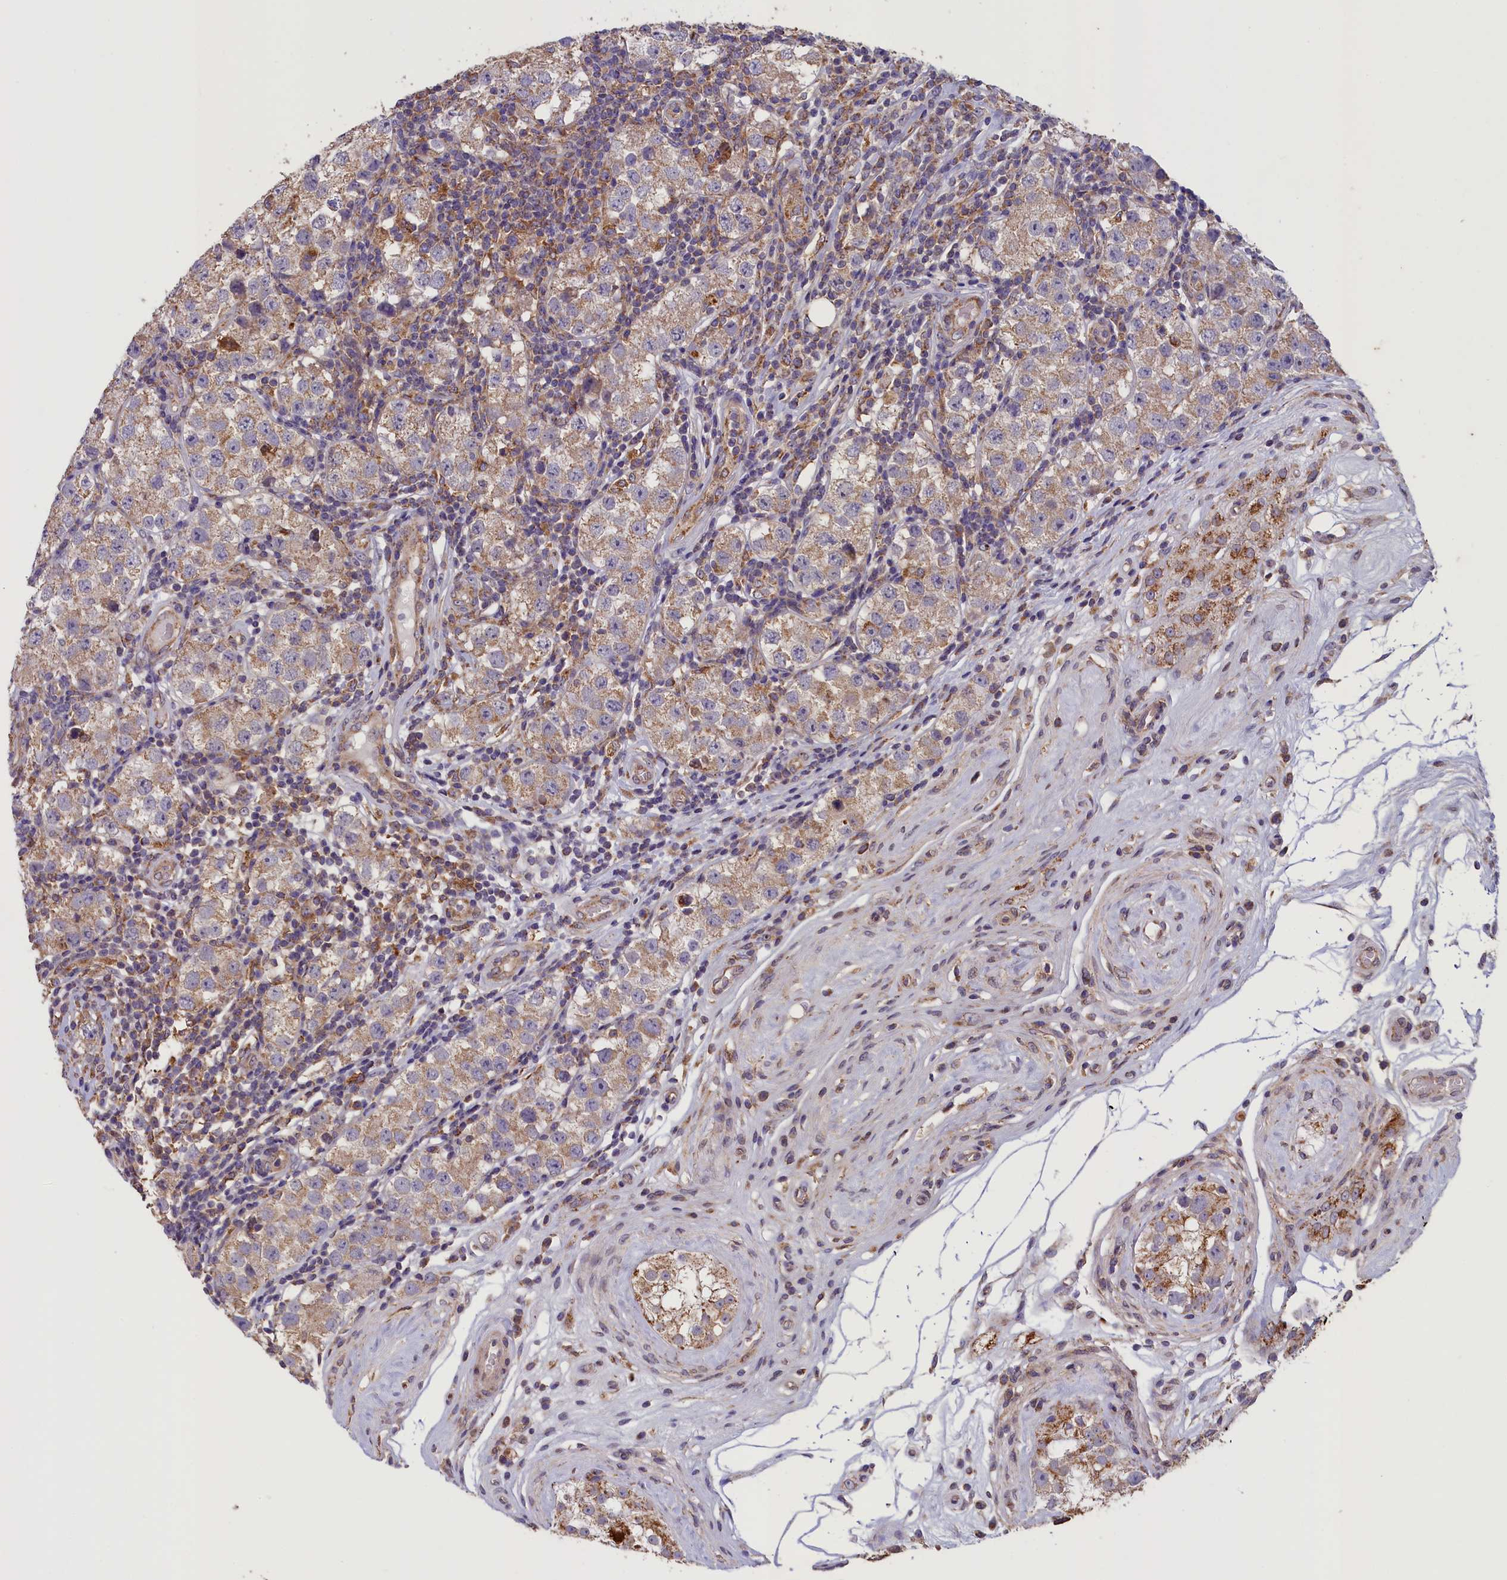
{"staining": {"intensity": "weak", "quantity": ">75%", "location": "cytoplasmic/membranous"}, "tissue": "testis cancer", "cell_type": "Tumor cells", "image_type": "cancer", "snomed": [{"axis": "morphology", "description": "Seminoma, NOS"}, {"axis": "topography", "description": "Testis"}], "caption": "Tumor cells display weak cytoplasmic/membranous staining in approximately >75% of cells in testis cancer (seminoma).", "gene": "ACAD8", "patient": {"sex": "male", "age": 34}}